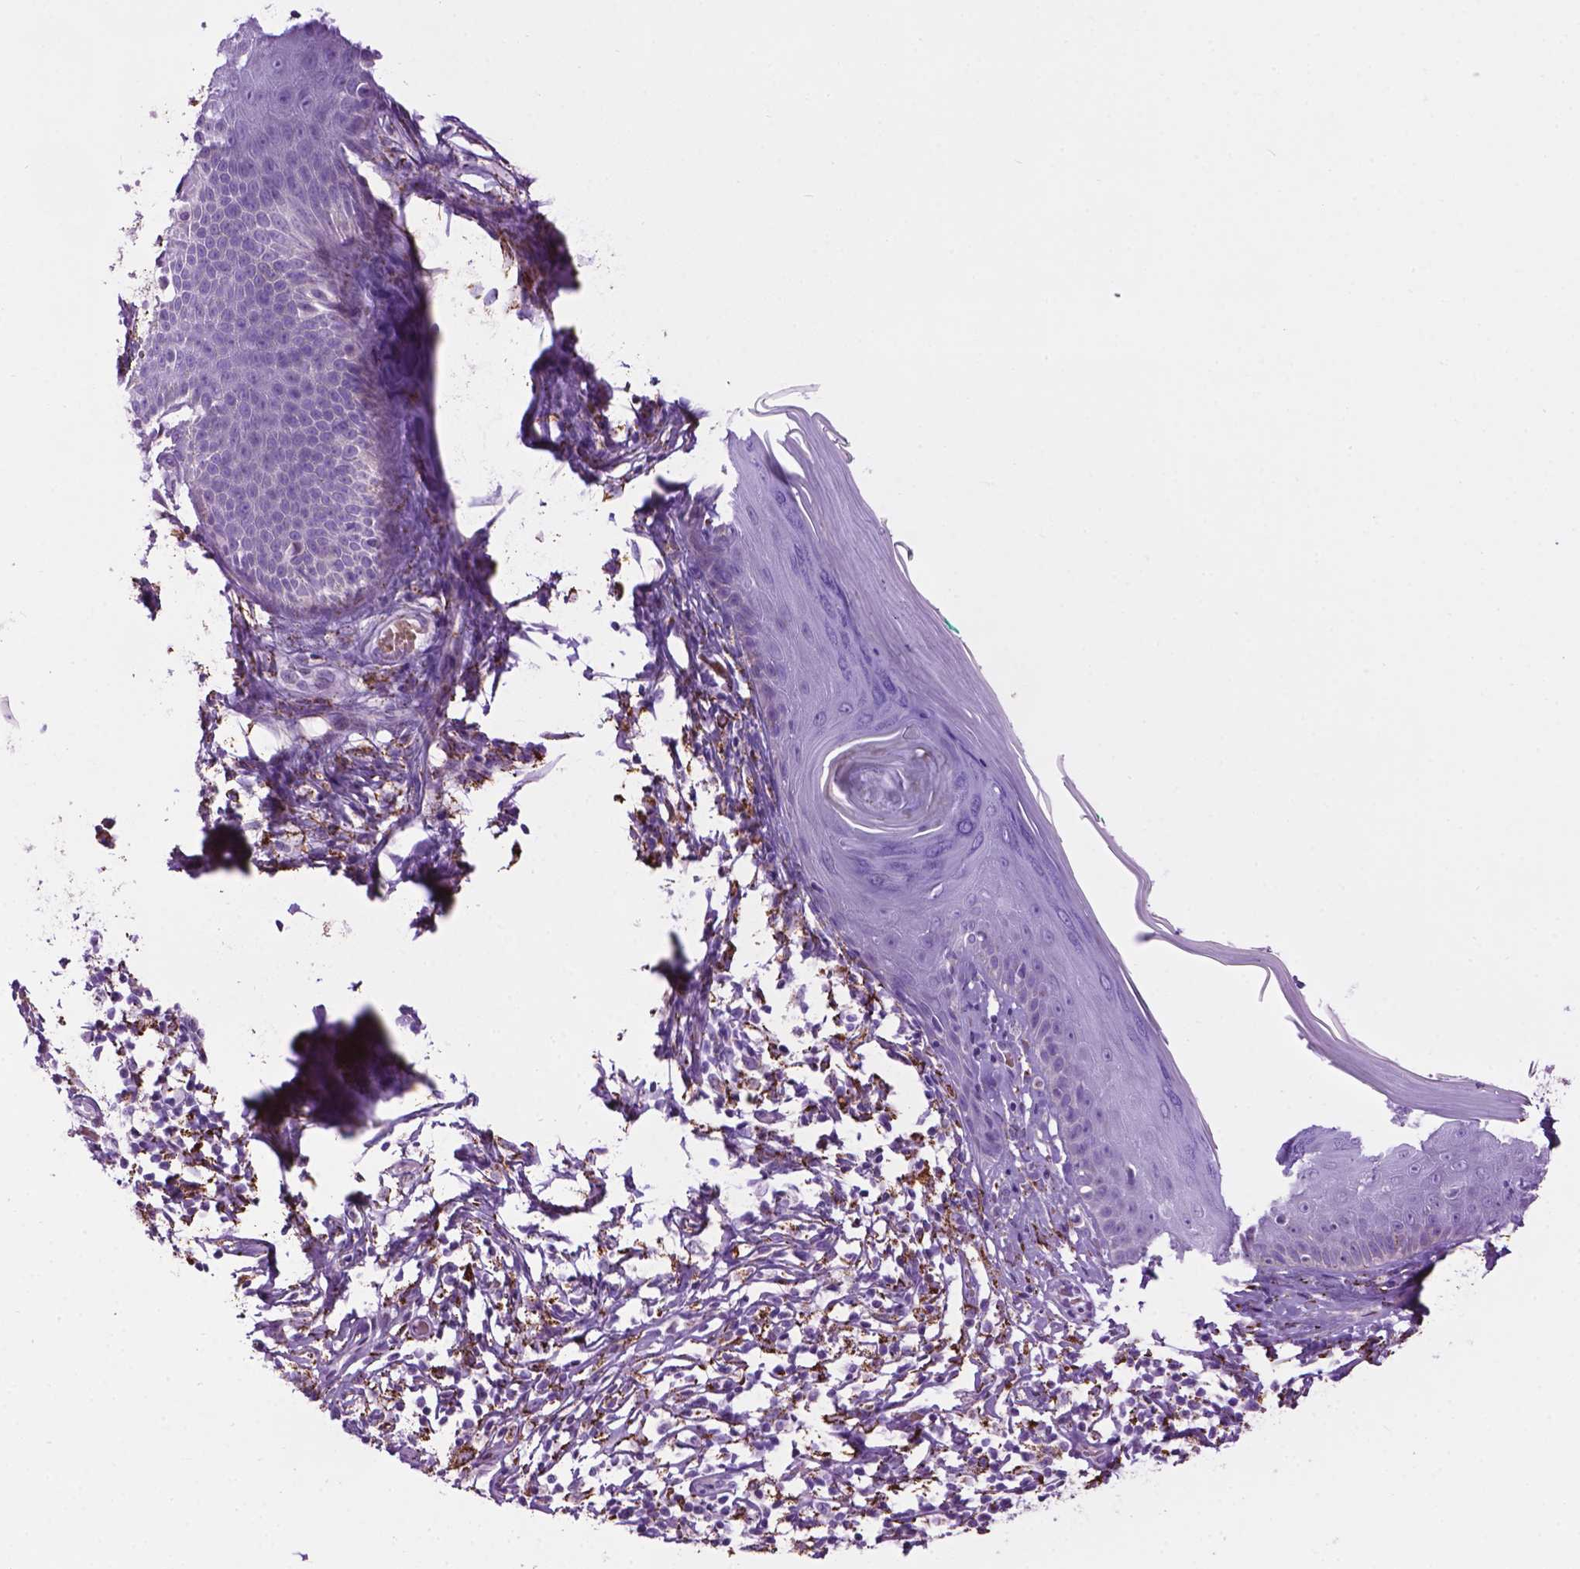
{"staining": {"intensity": "negative", "quantity": "none", "location": "none"}, "tissue": "skin cancer", "cell_type": "Tumor cells", "image_type": "cancer", "snomed": [{"axis": "morphology", "description": "Basal cell carcinoma"}, {"axis": "topography", "description": "Skin"}], "caption": "A photomicrograph of skin cancer stained for a protein demonstrates no brown staining in tumor cells.", "gene": "TMEM132E", "patient": {"sex": "male", "age": 85}}